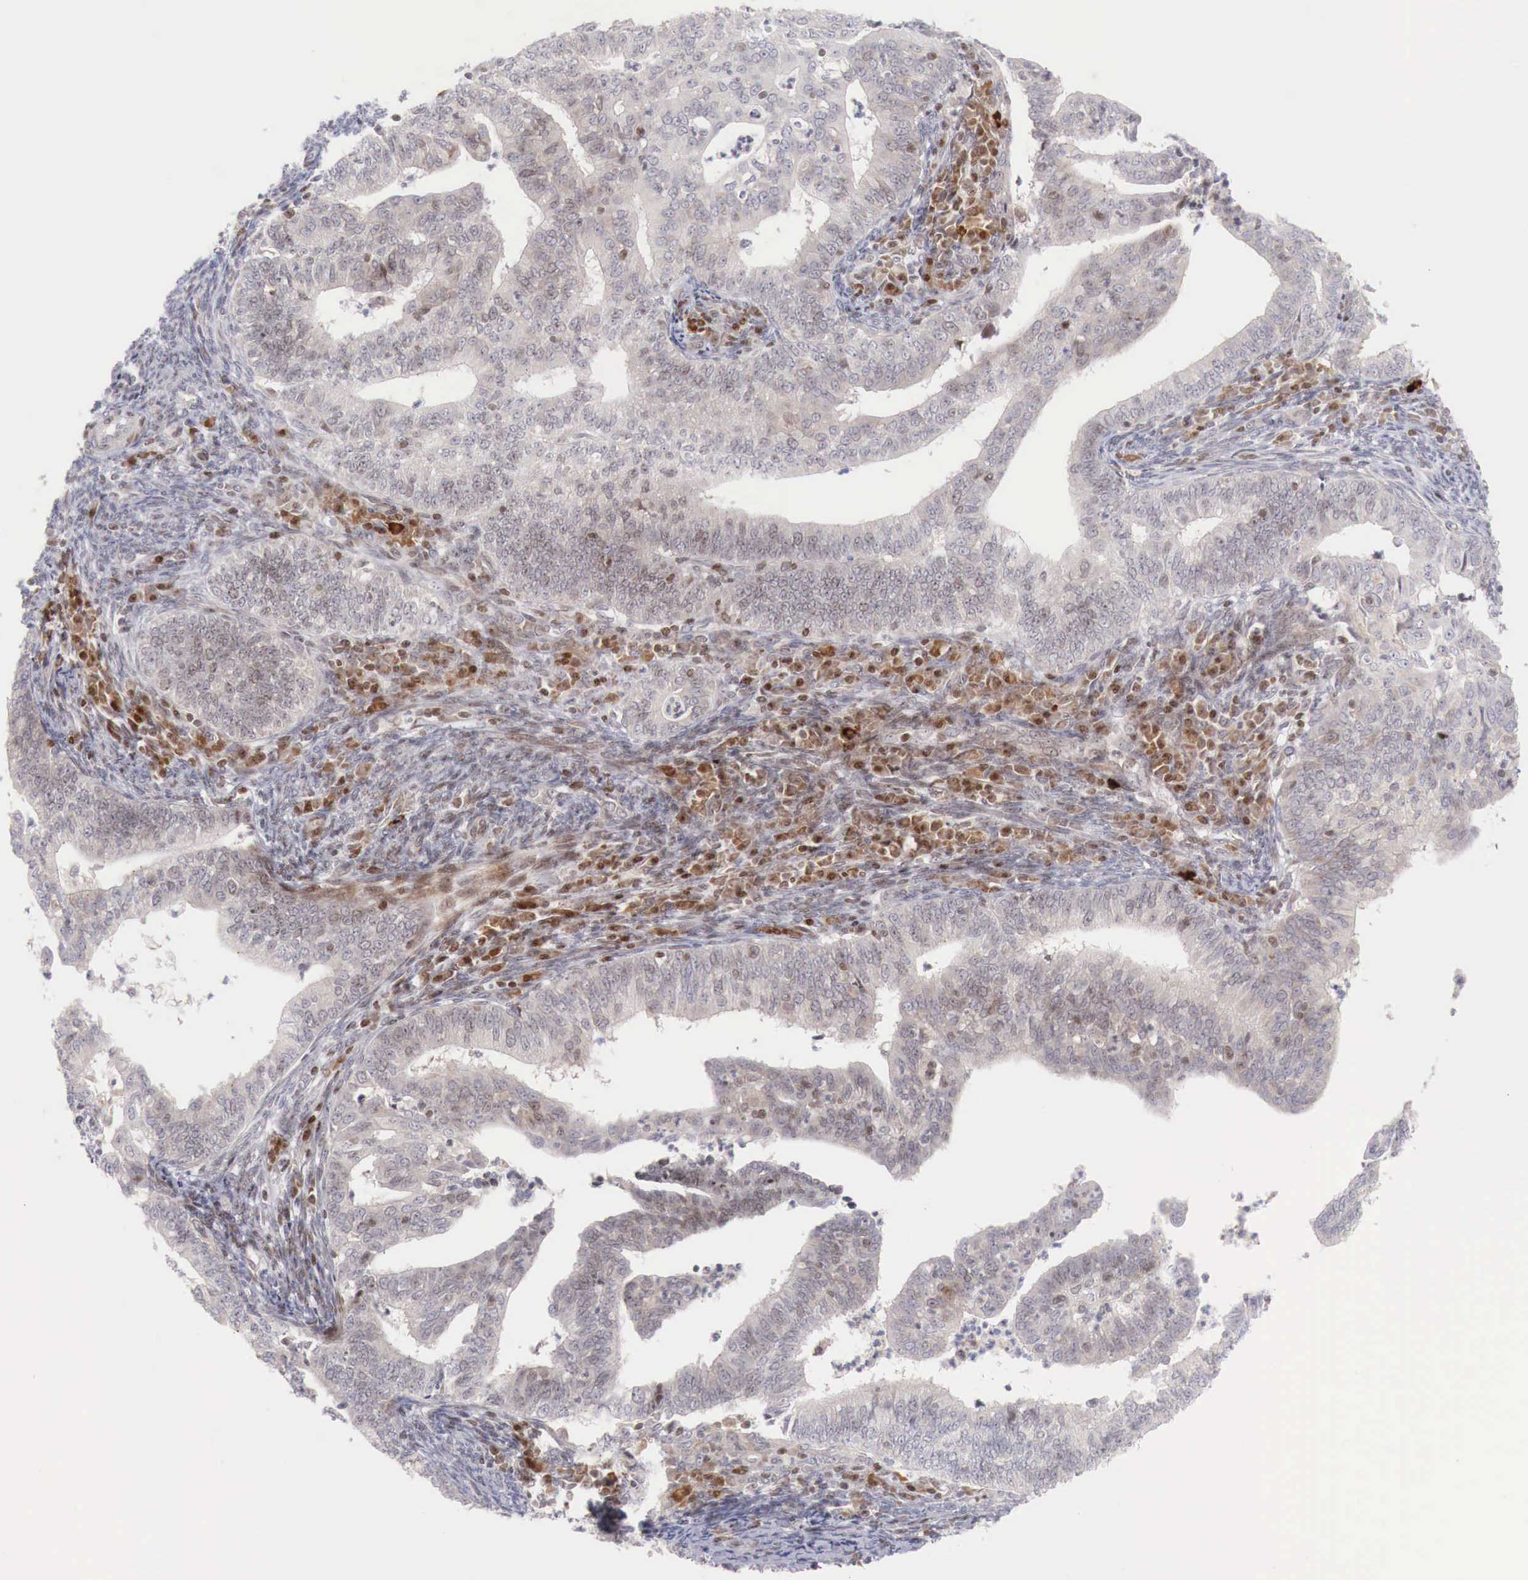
{"staining": {"intensity": "weak", "quantity": ">75%", "location": "cytoplasmic/membranous"}, "tissue": "endometrial cancer", "cell_type": "Tumor cells", "image_type": "cancer", "snomed": [{"axis": "morphology", "description": "Adenocarcinoma, NOS"}, {"axis": "topography", "description": "Endometrium"}], "caption": "Weak cytoplasmic/membranous staining for a protein is identified in about >75% of tumor cells of adenocarcinoma (endometrial) using immunohistochemistry.", "gene": "CLCN5", "patient": {"sex": "female", "age": 66}}